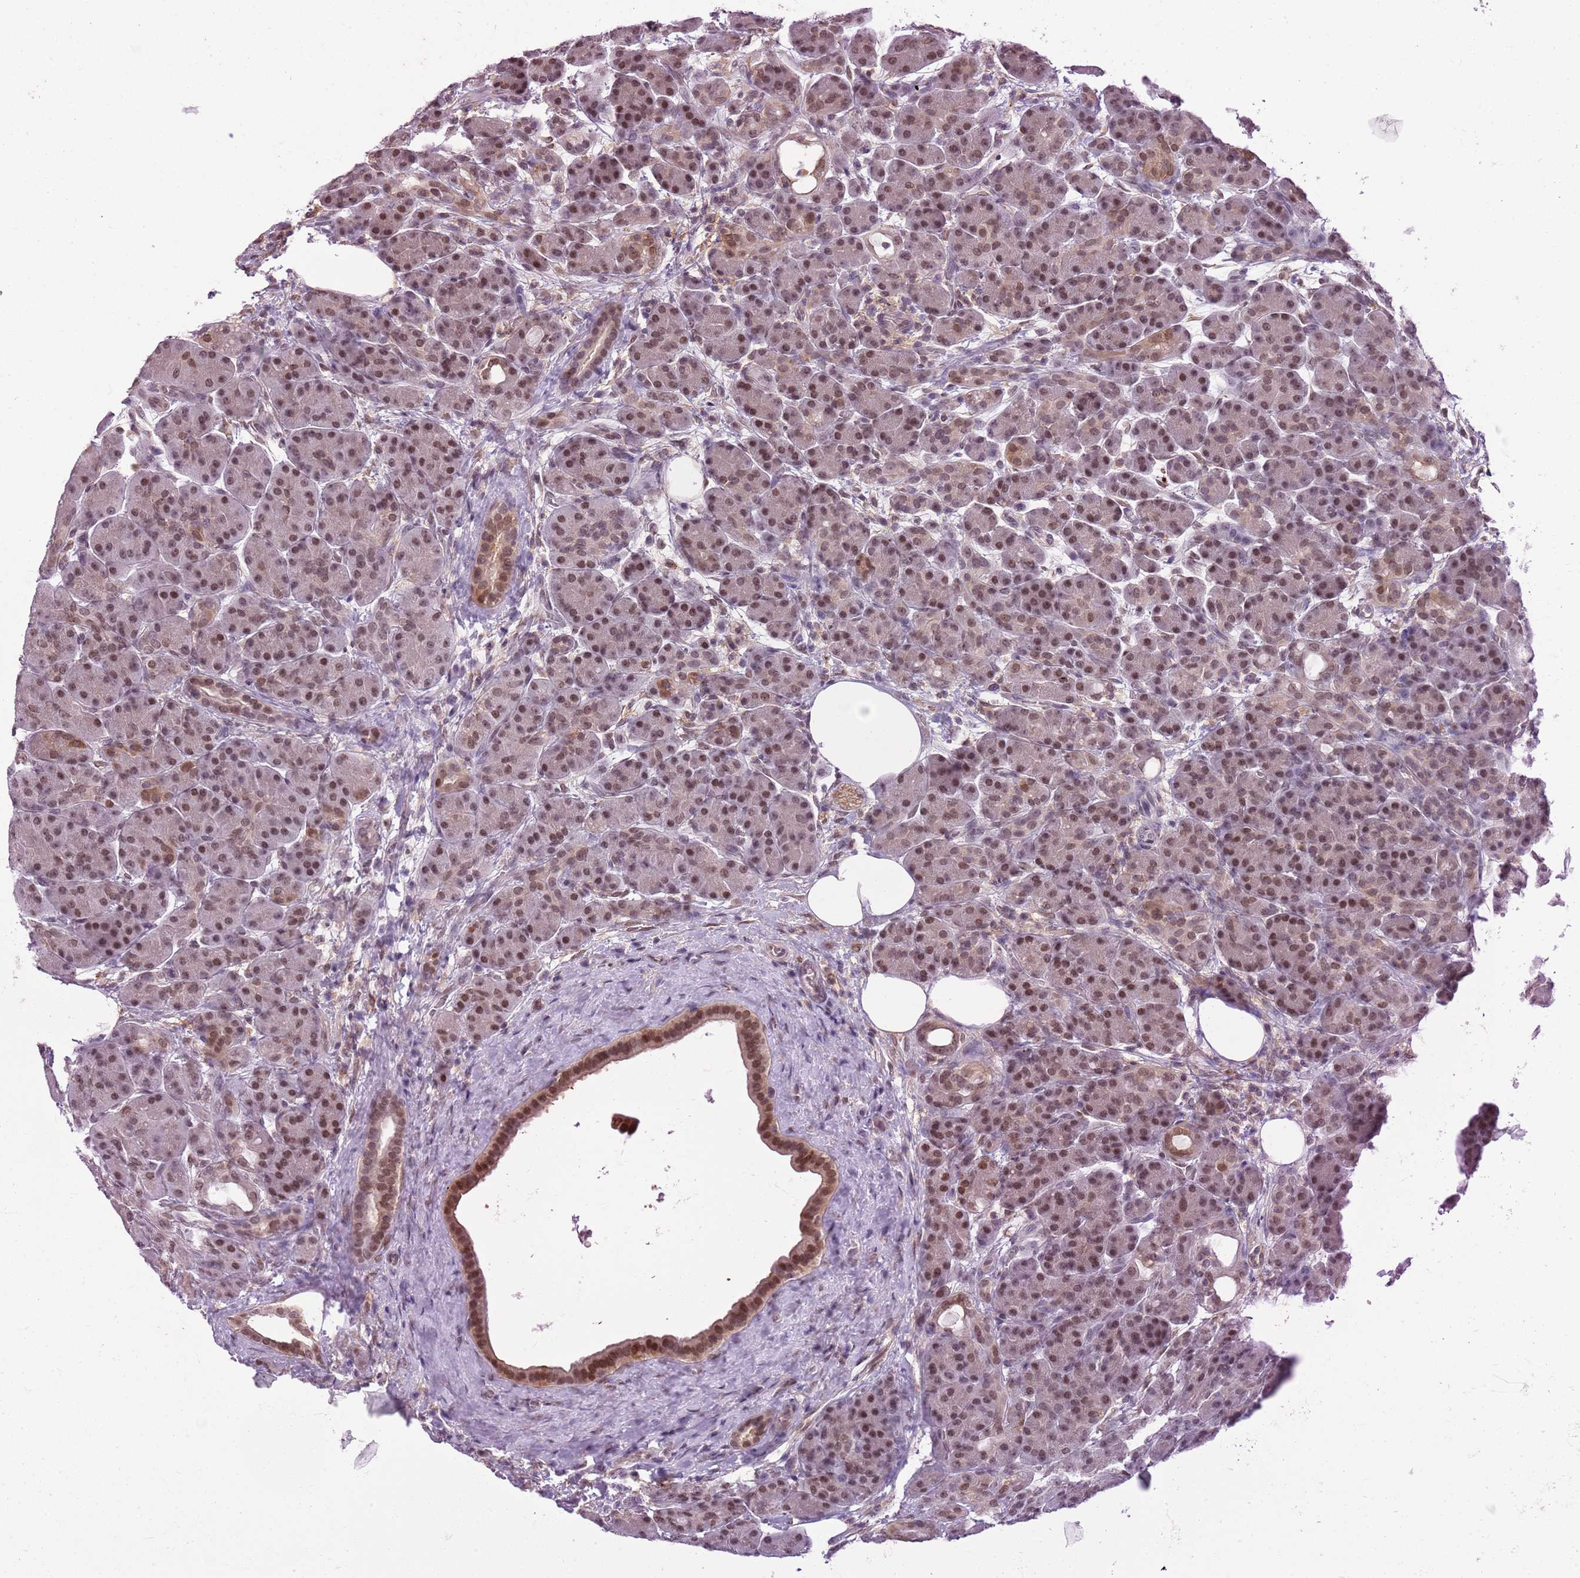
{"staining": {"intensity": "moderate", "quantity": "25%-75%", "location": "nuclear"}, "tissue": "pancreas", "cell_type": "Exocrine glandular cells", "image_type": "normal", "snomed": [{"axis": "morphology", "description": "Normal tissue, NOS"}, {"axis": "topography", "description": "Pancreas"}], "caption": "Protein expression analysis of unremarkable human pancreas reveals moderate nuclear positivity in about 25%-75% of exocrine glandular cells. Immunohistochemistry stains the protein of interest in brown and the nuclei are stained blue.", "gene": "DHX32", "patient": {"sex": "male", "age": 63}}